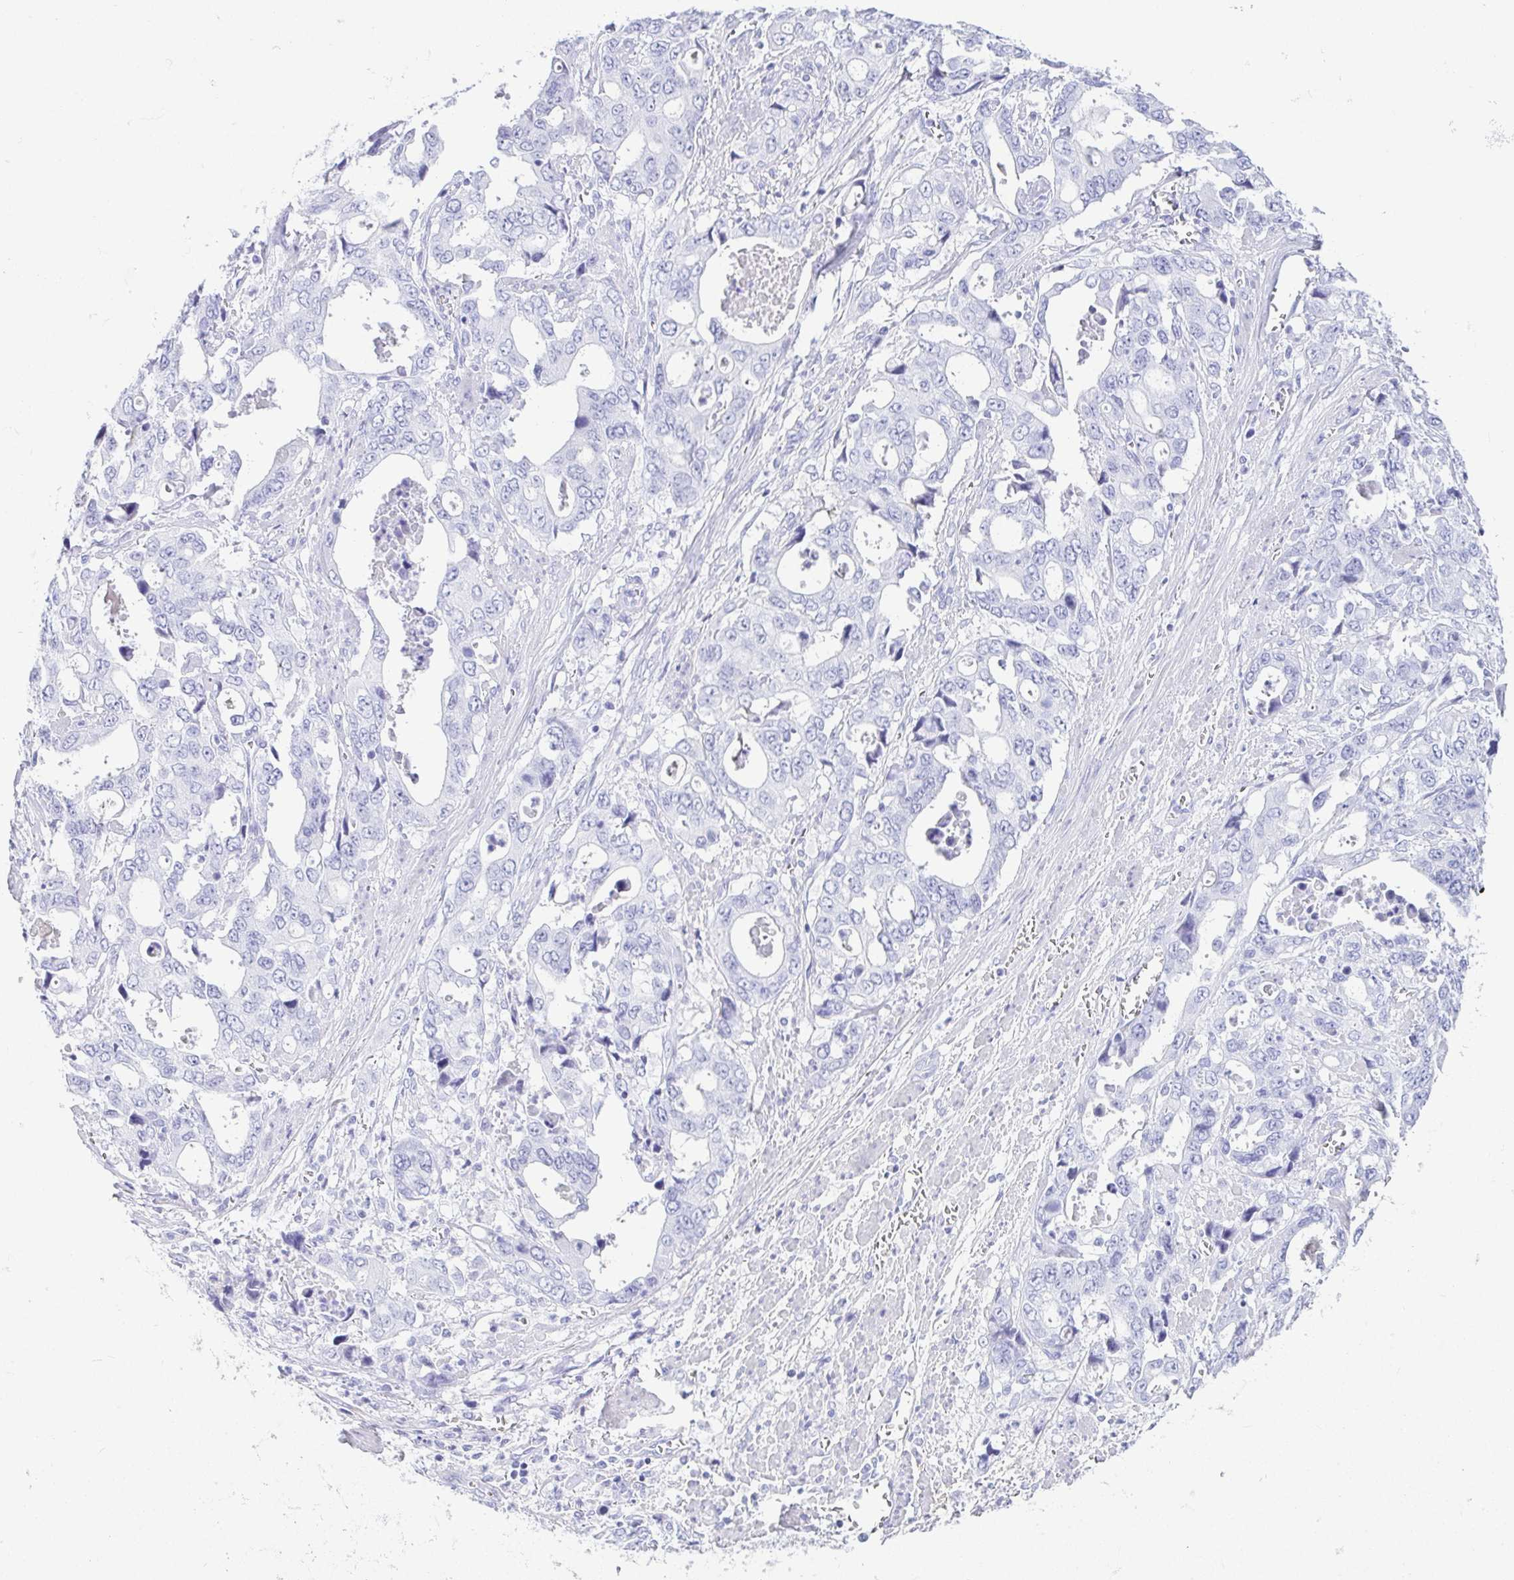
{"staining": {"intensity": "negative", "quantity": "none", "location": "none"}, "tissue": "stomach cancer", "cell_type": "Tumor cells", "image_type": "cancer", "snomed": [{"axis": "morphology", "description": "Adenocarcinoma, NOS"}, {"axis": "topography", "description": "Stomach, upper"}], "caption": "Stomach adenocarcinoma was stained to show a protein in brown. There is no significant positivity in tumor cells.", "gene": "GKN1", "patient": {"sex": "male", "age": 74}}